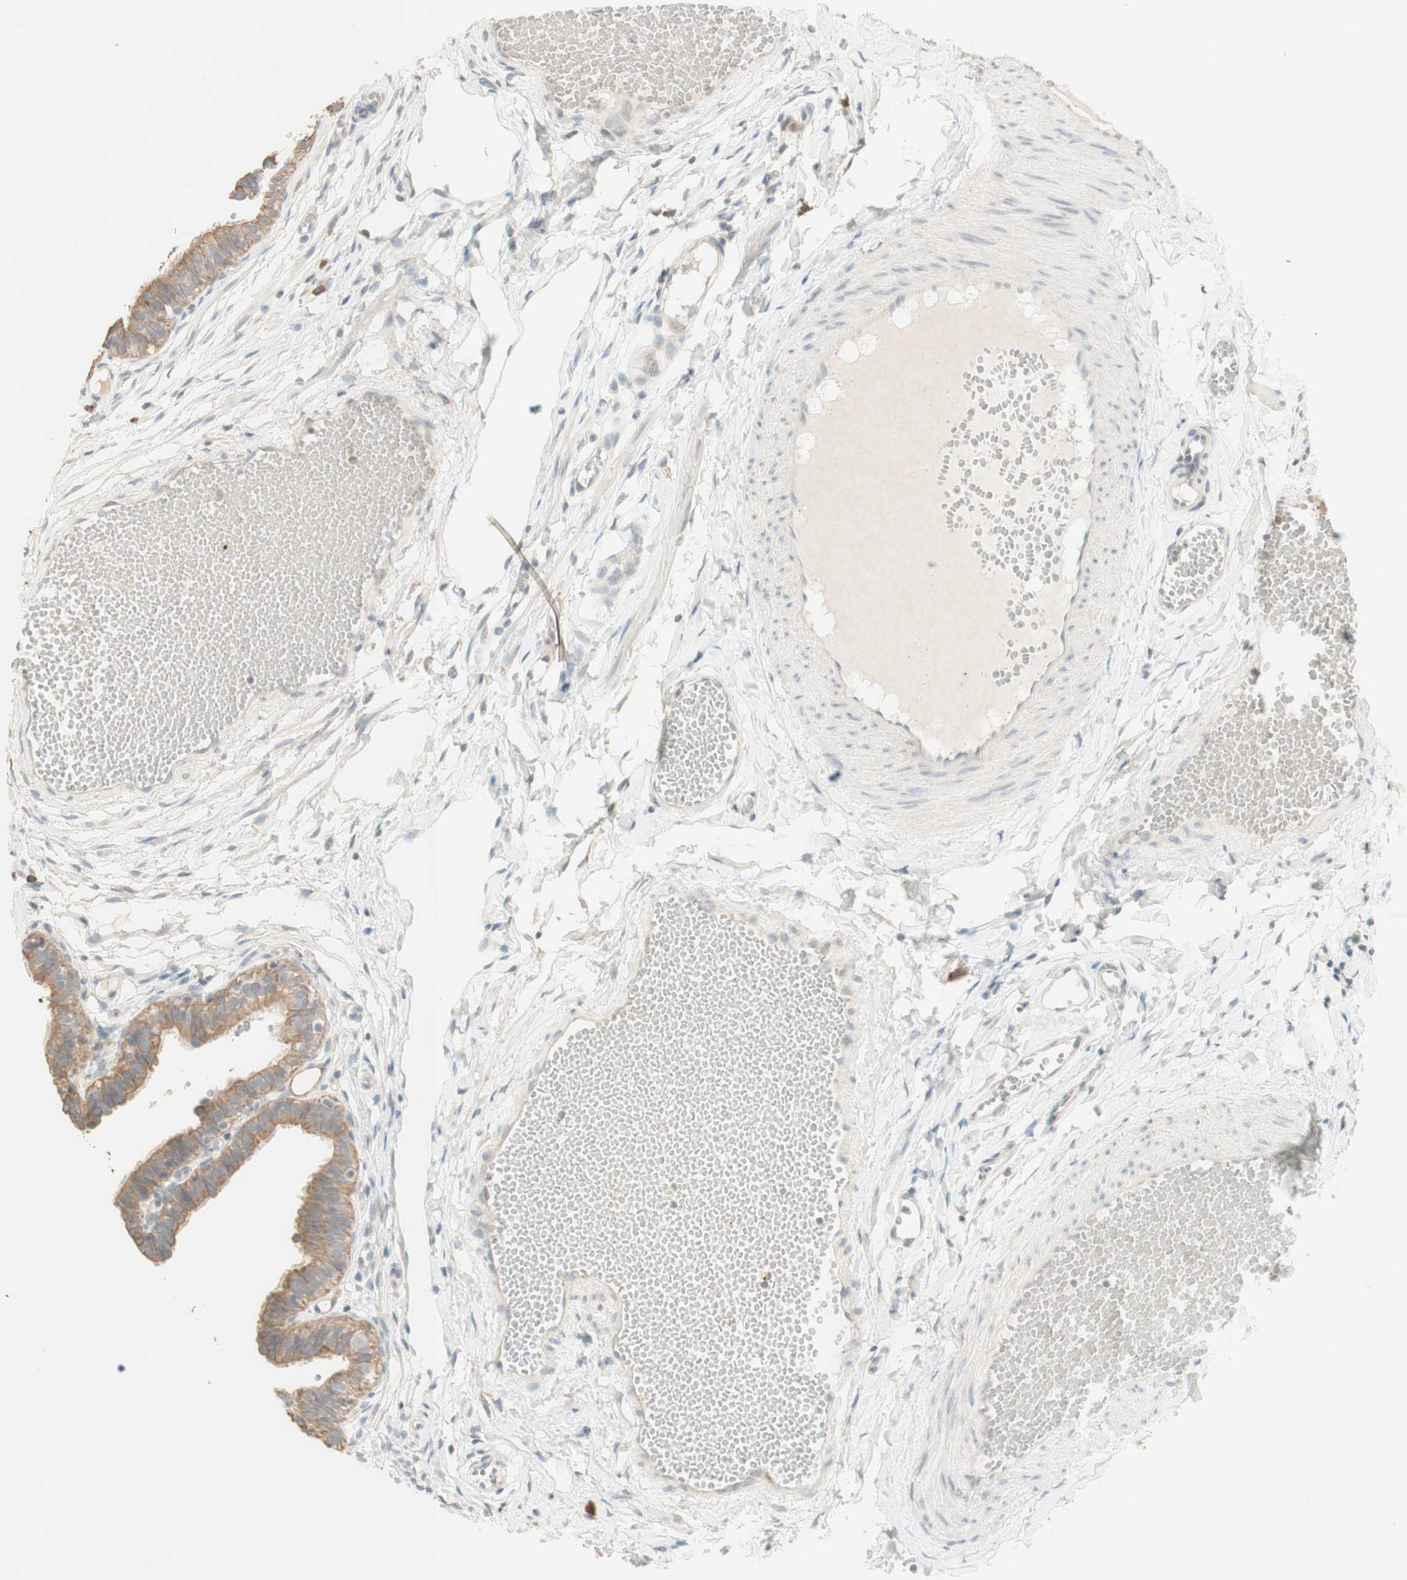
{"staining": {"intensity": "moderate", "quantity": ">75%", "location": "cytoplasmic/membranous"}, "tissue": "fallopian tube", "cell_type": "Glandular cells", "image_type": "normal", "snomed": [{"axis": "morphology", "description": "Normal tissue, NOS"}, {"axis": "topography", "description": "Fallopian tube"}, {"axis": "topography", "description": "Placenta"}], "caption": "Immunohistochemical staining of normal fallopian tube shows >75% levels of moderate cytoplasmic/membranous protein positivity in about >75% of glandular cells.", "gene": "CLCN2", "patient": {"sex": "female", "age": 34}}